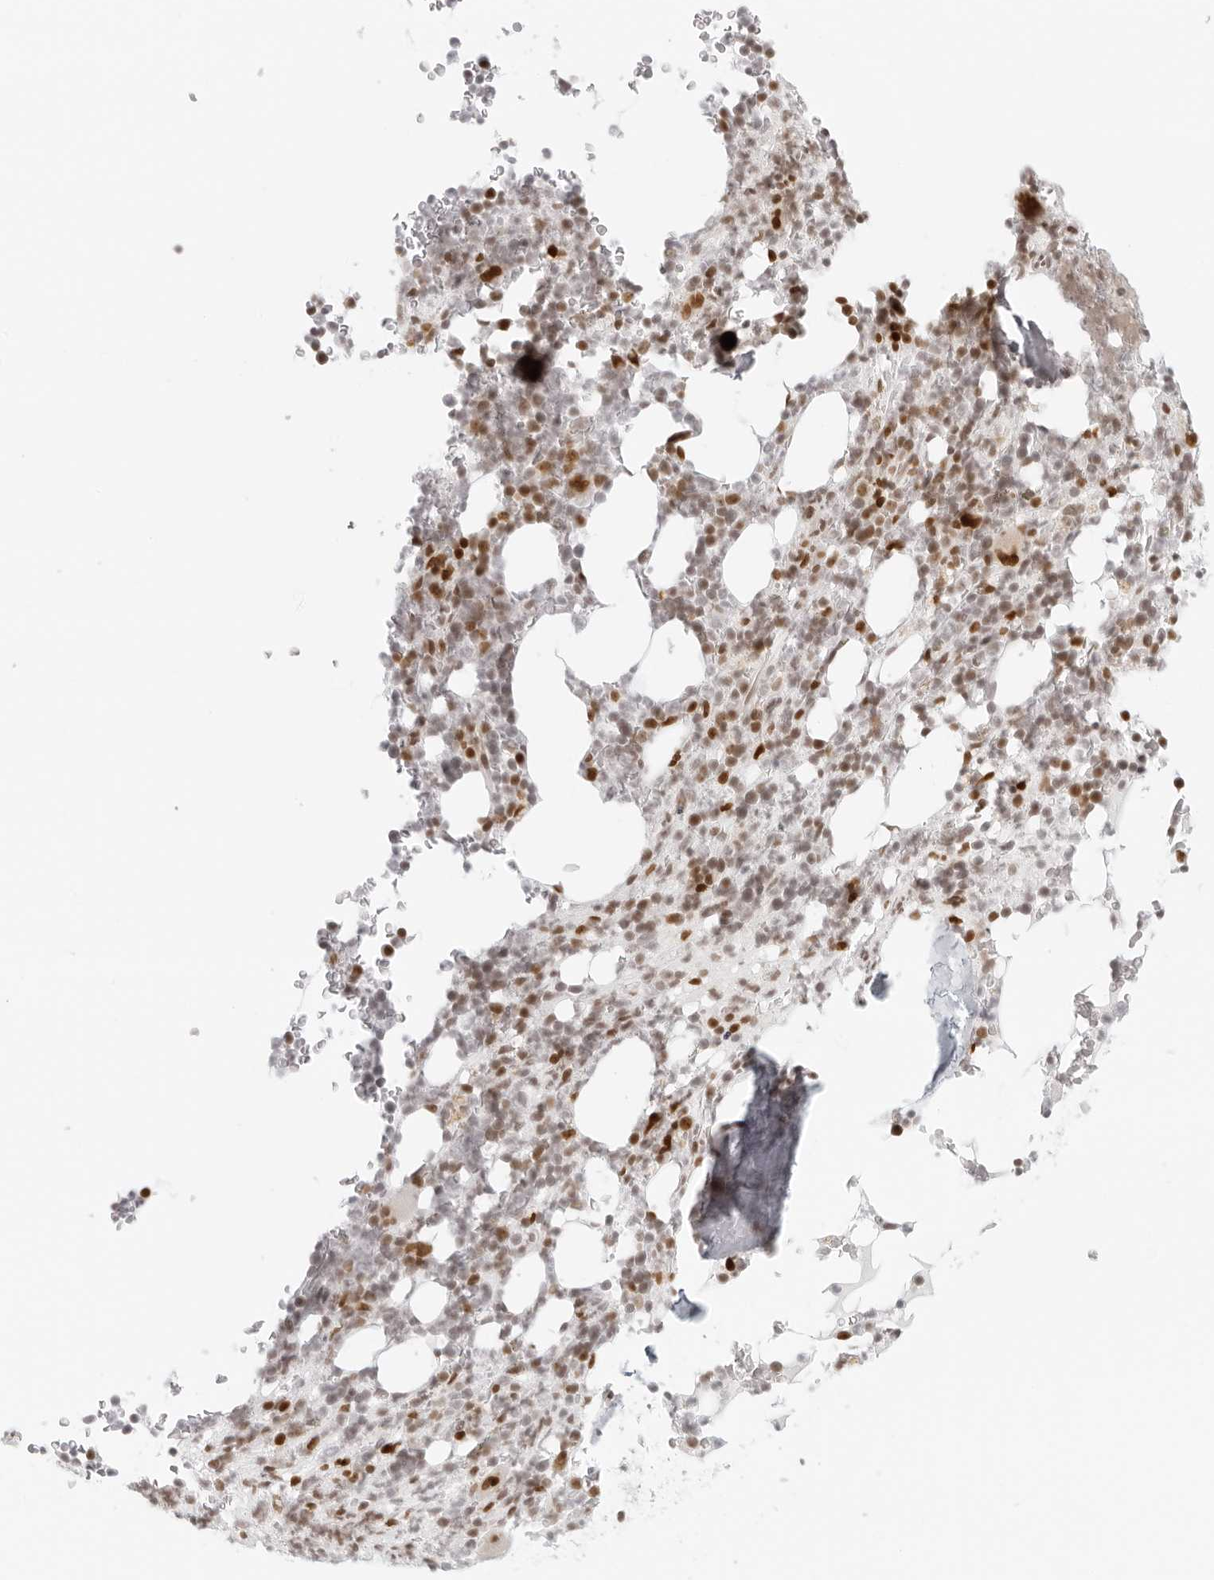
{"staining": {"intensity": "moderate", "quantity": ">75%", "location": "nuclear"}, "tissue": "bone marrow", "cell_type": "Hematopoietic cells", "image_type": "normal", "snomed": [{"axis": "morphology", "description": "Normal tissue, NOS"}, {"axis": "topography", "description": "Bone marrow"}], "caption": "Immunohistochemical staining of unremarkable bone marrow shows medium levels of moderate nuclear expression in approximately >75% of hematopoietic cells.", "gene": "RCC1", "patient": {"sex": "male", "age": 58}}